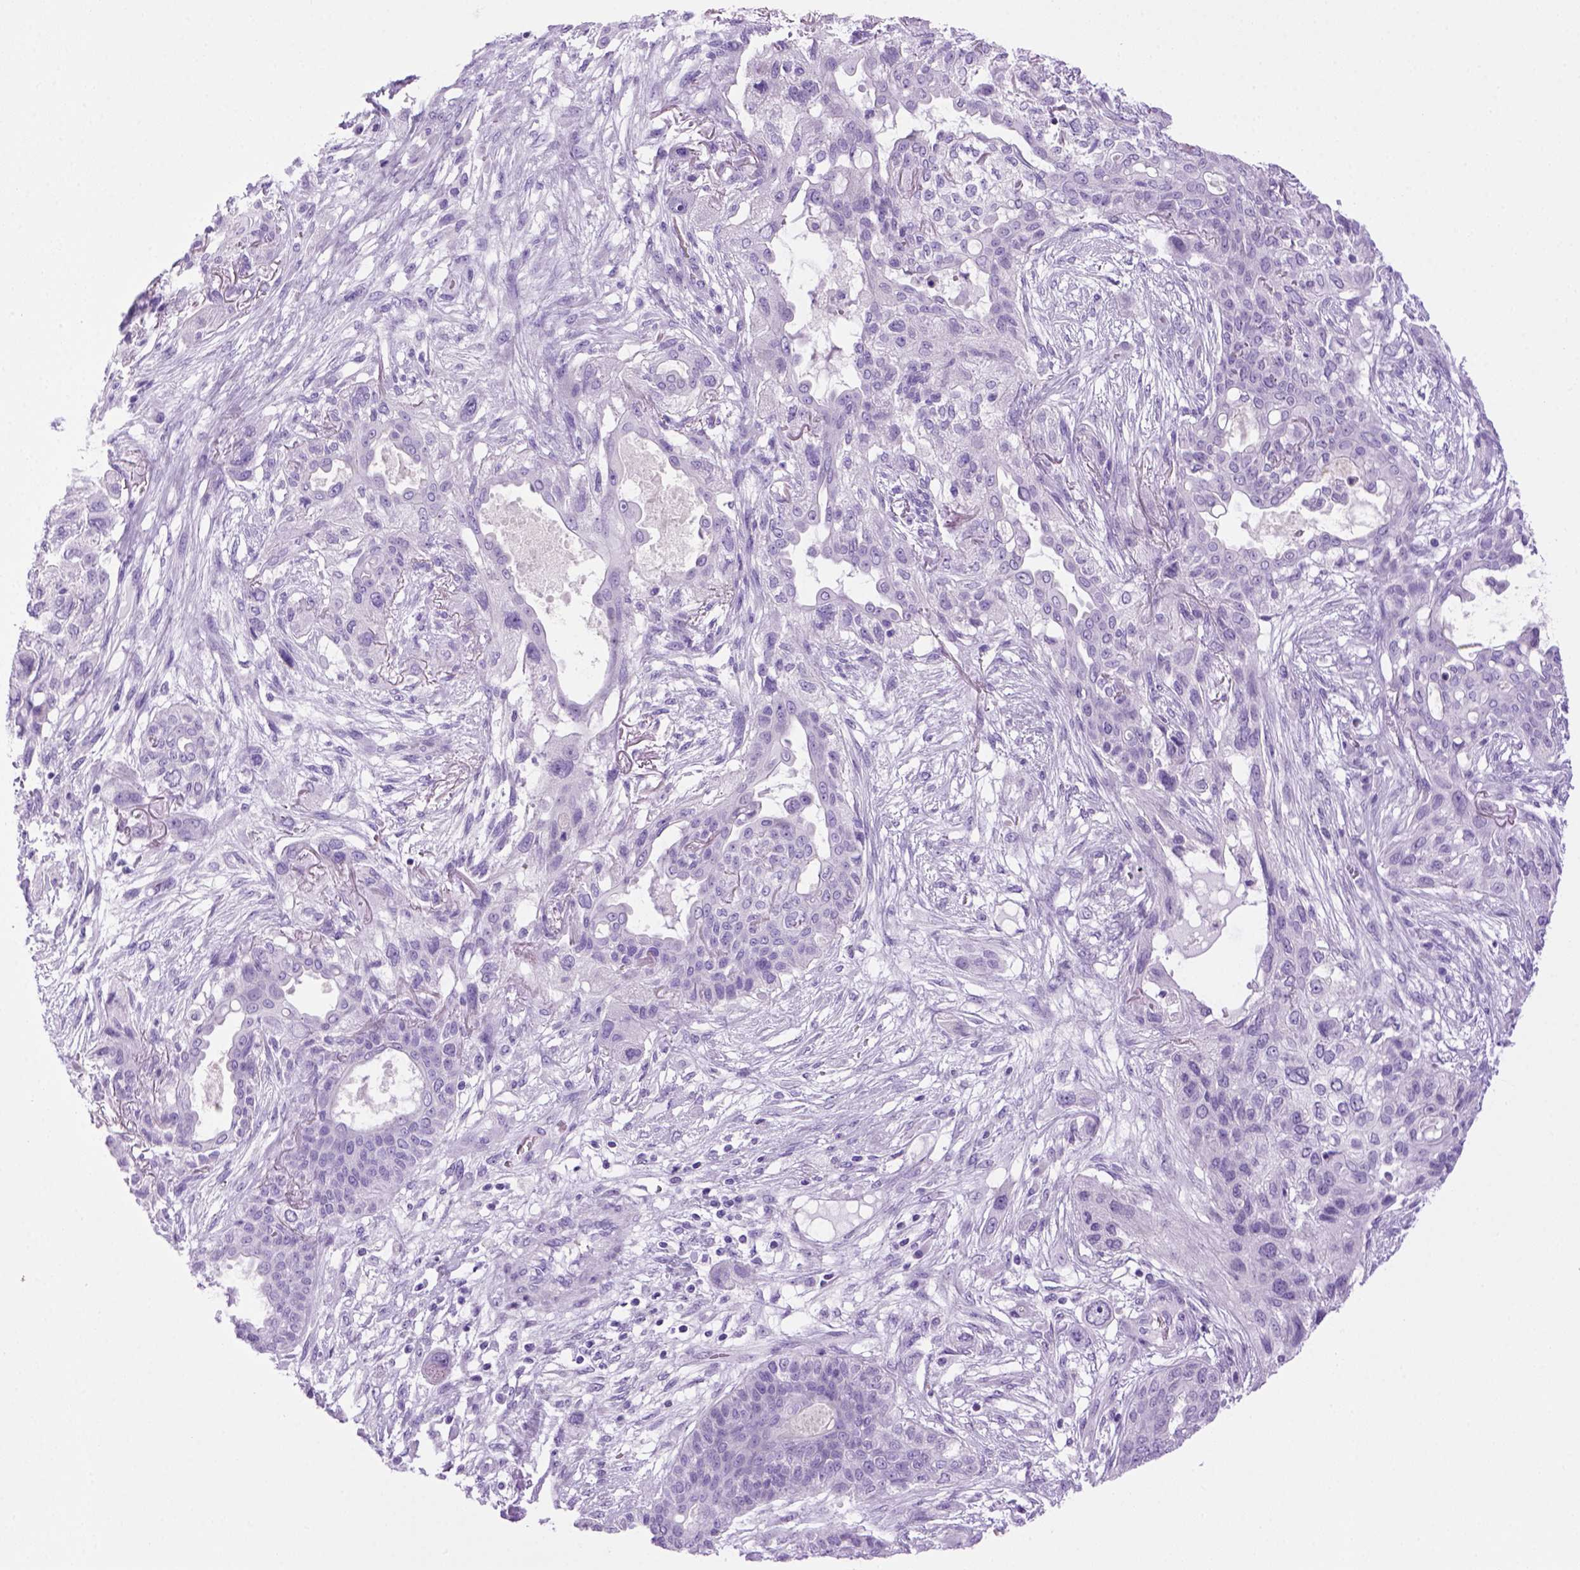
{"staining": {"intensity": "negative", "quantity": "none", "location": "none"}, "tissue": "lung cancer", "cell_type": "Tumor cells", "image_type": "cancer", "snomed": [{"axis": "morphology", "description": "Squamous cell carcinoma, NOS"}, {"axis": "topography", "description": "Lung"}], "caption": "Immunohistochemical staining of human lung squamous cell carcinoma displays no significant positivity in tumor cells.", "gene": "SGCG", "patient": {"sex": "female", "age": 70}}